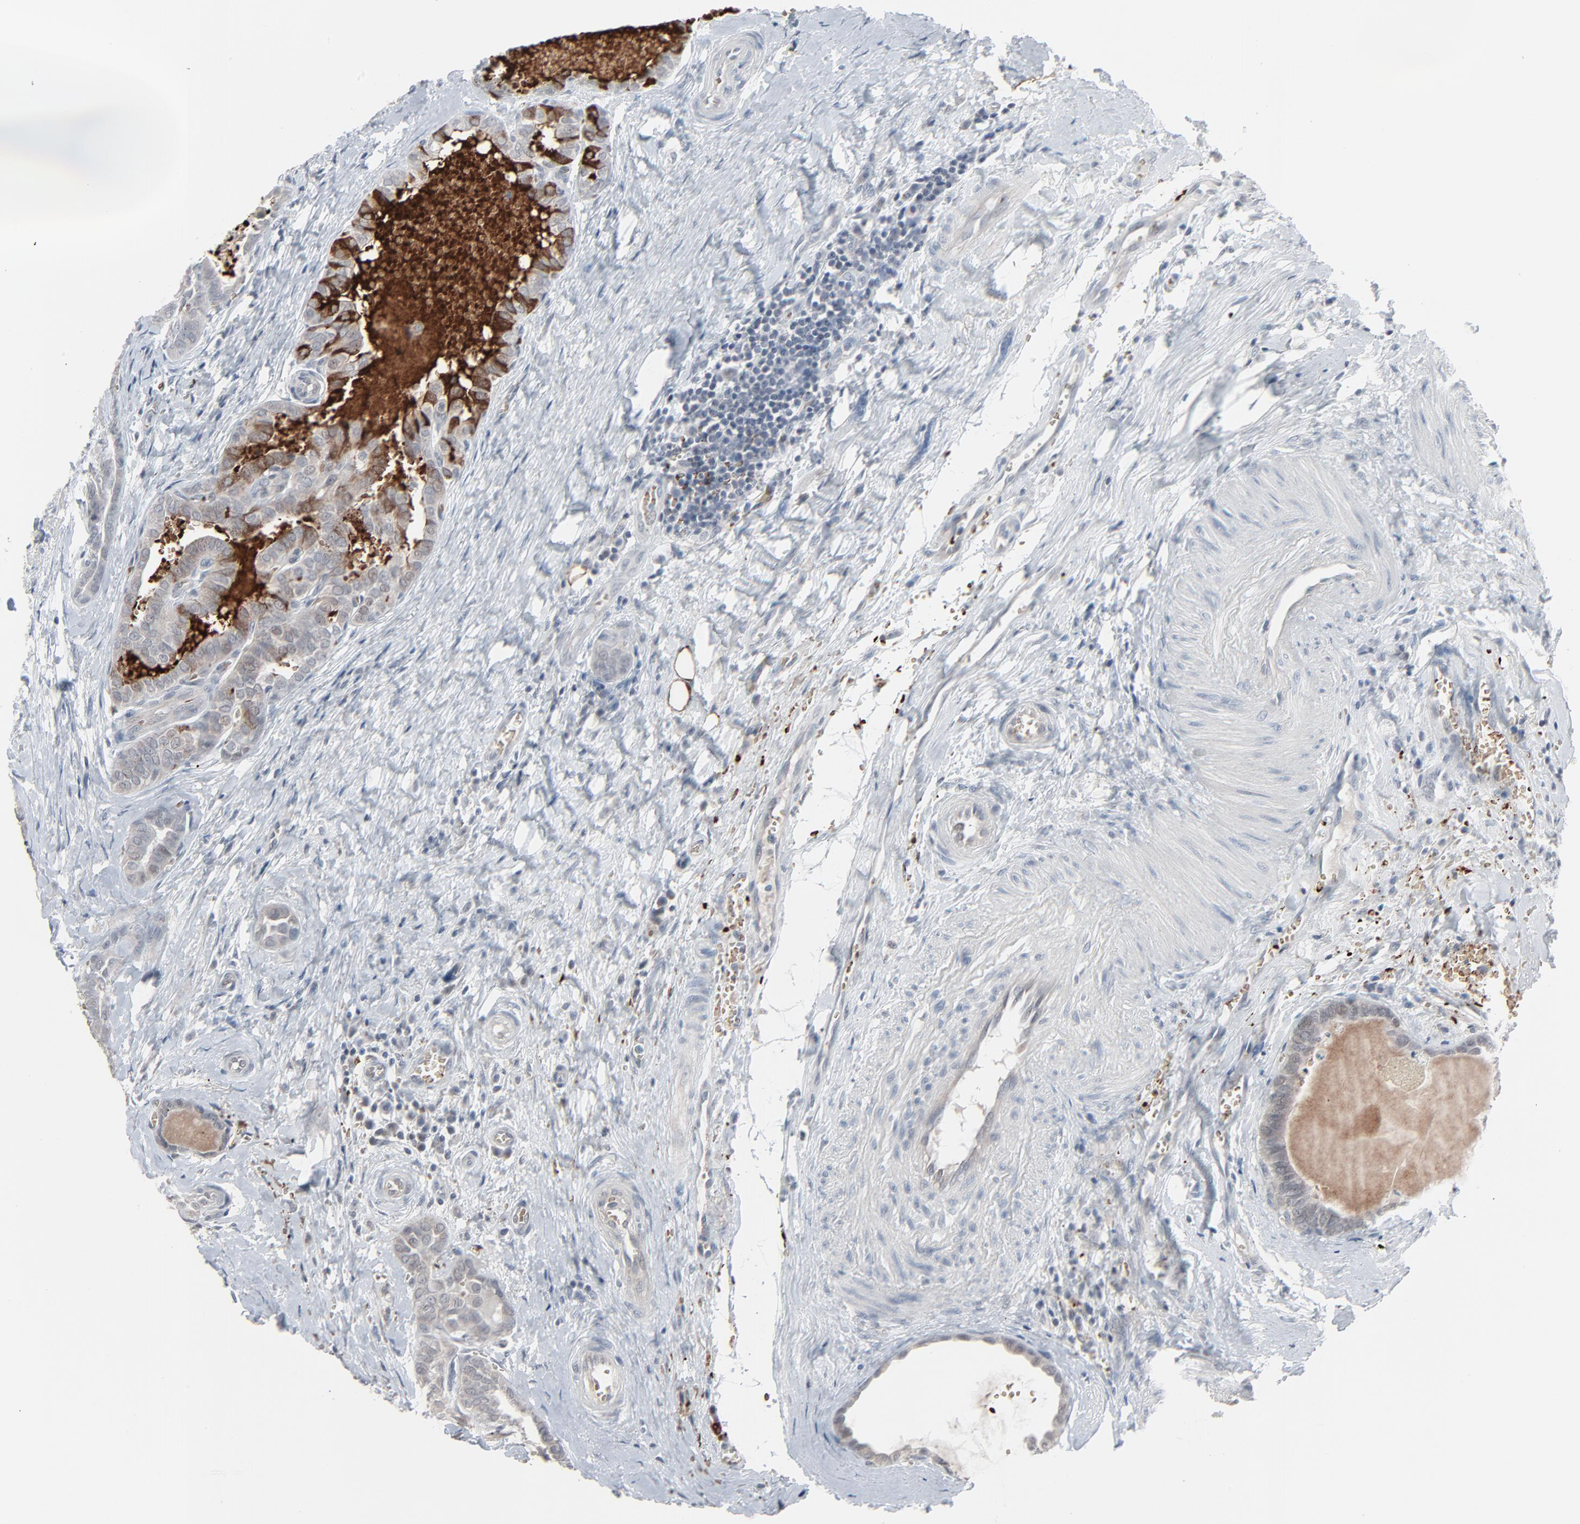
{"staining": {"intensity": "negative", "quantity": "none", "location": "none"}, "tissue": "thyroid cancer", "cell_type": "Tumor cells", "image_type": "cancer", "snomed": [{"axis": "morphology", "description": "Carcinoma, NOS"}, {"axis": "topography", "description": "Thyroid gland"}], "caption": "Immunohistochemistry histopathology image of thyroid cancer (carcinoma) stained for a protein (brown), which displays no staining in tumor cells.", "gene": "SAGE1", "patient": {"sex": "female", "age": 91}}